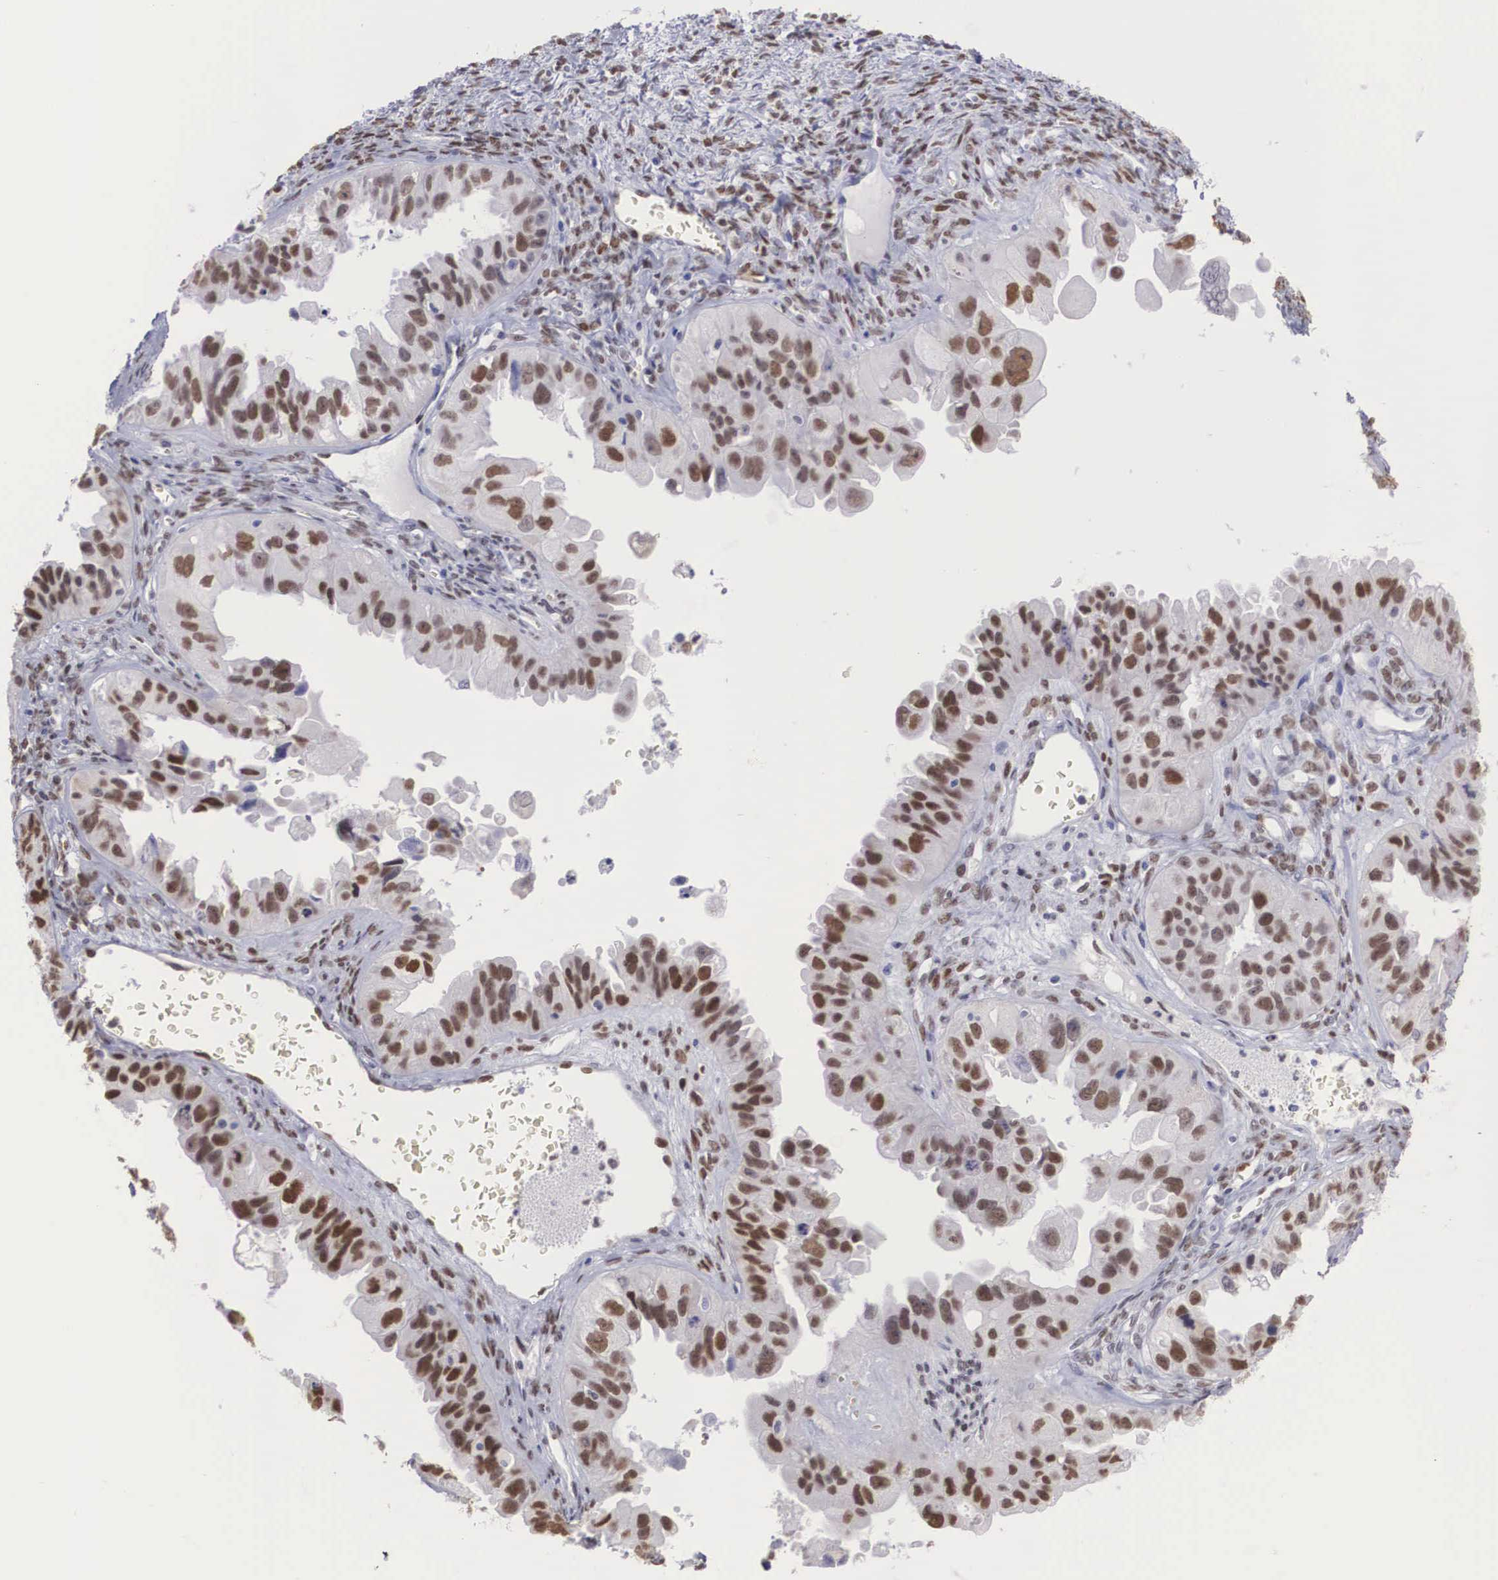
{"staining": {"intensity": "strong", "quantity": ">75%", "location": "nuclear"}, "tissue": "ovarian cancer", "cell_type": "Tumor cells", "image_type": "cancer", "snomed": [{"axis": "morphology", "description": "Carcinoma, endometroid"}, {"axis": "topography", "description": "Ovary"}], "caption": "Immunohistochemical staining of human ovarian endometroid carcinoma reveals high levels of strong nuclear protein staining in about >75% of tumor cells.", "gene": "HMGN5", "patient": {"sex": "female", "age": 85}}